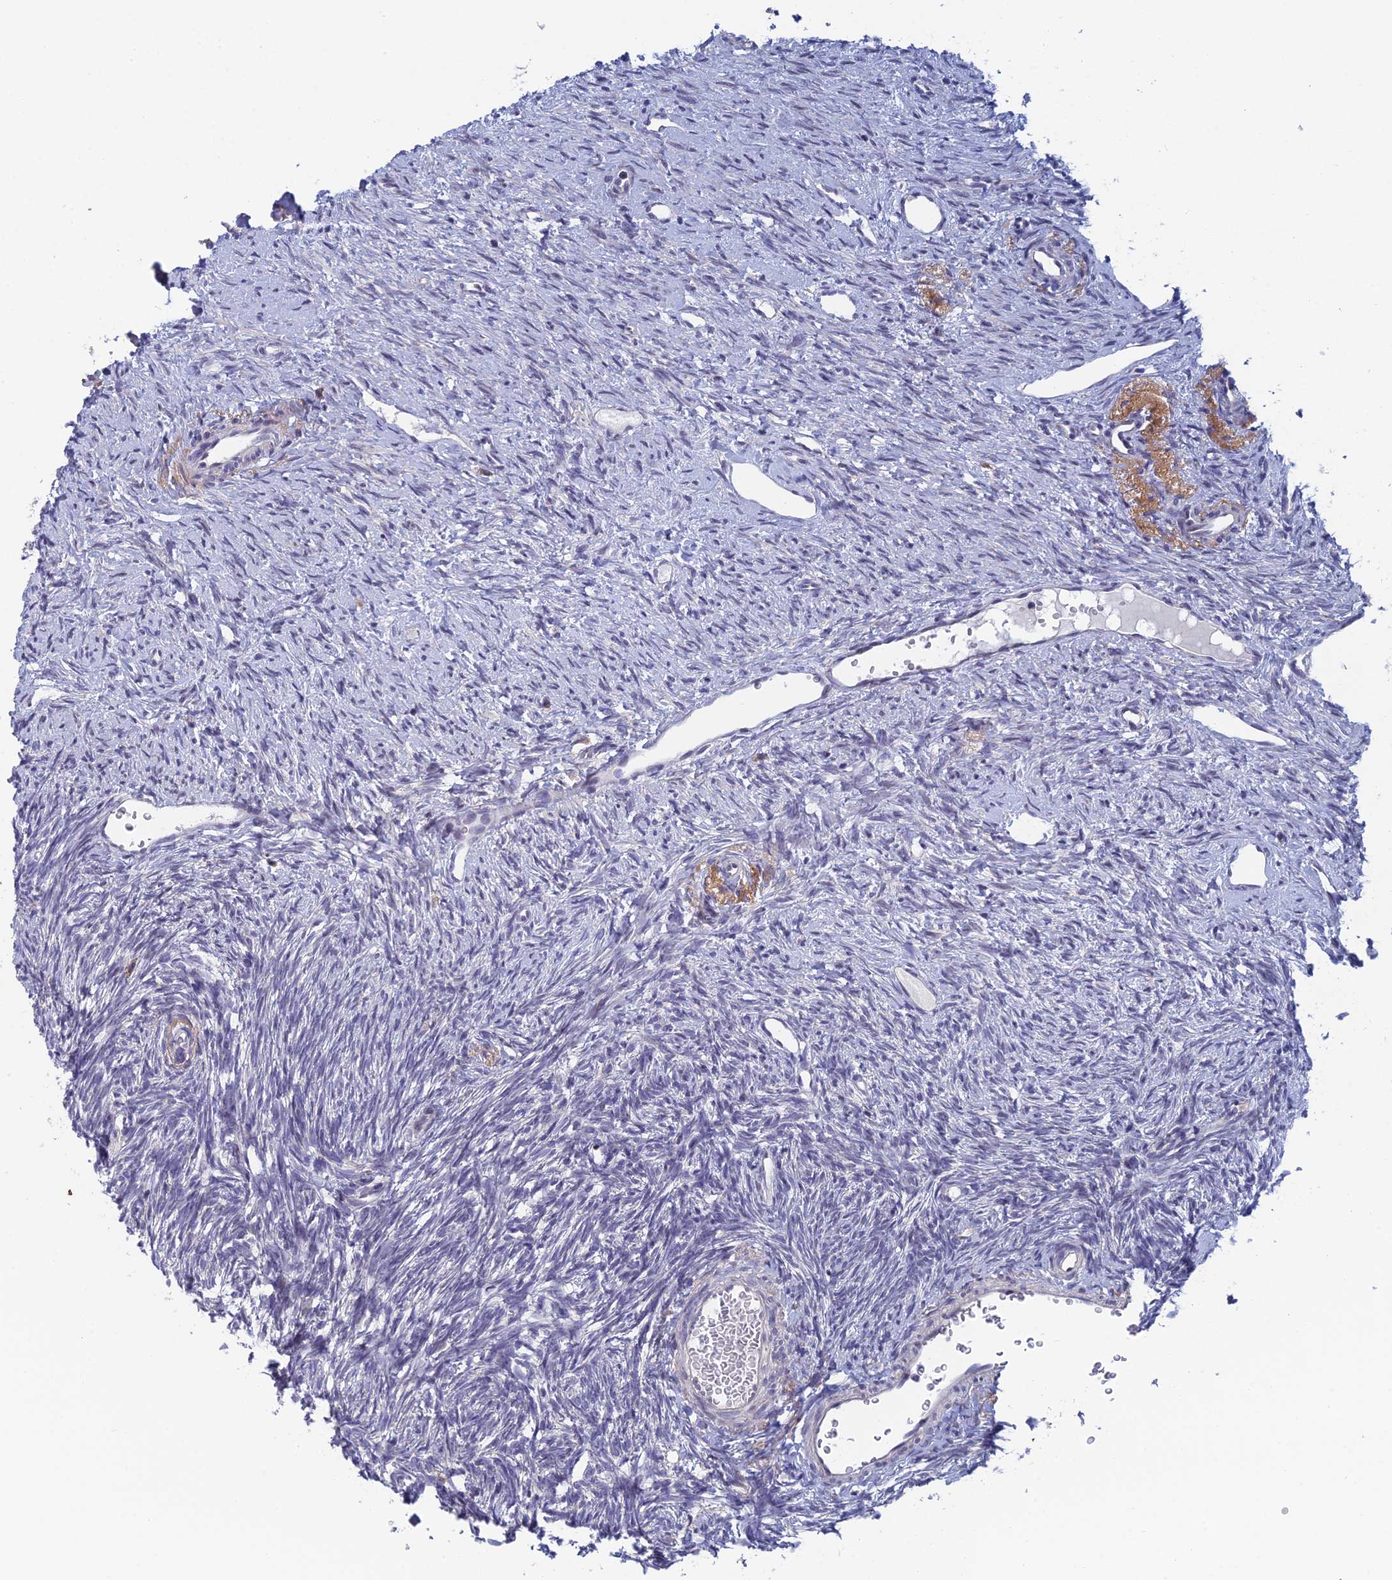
{"staining": {"intensity": "negative", "quantity": "none", "location": "none"}, "tissue": "ovary", "cell_type": "Ovarian stroma cells", "image_type": "normal", "snomed": [{"axis": "morphology", "description": "Normal tissue, NOS"}, {"axis": "topography", "description": "Ovary"}], "caption": "The micrograph shows no significant expression in ovarian stroma cells of ovary.", "gene": "SRA1", "patient": {"sex": "female", "age": 51}}